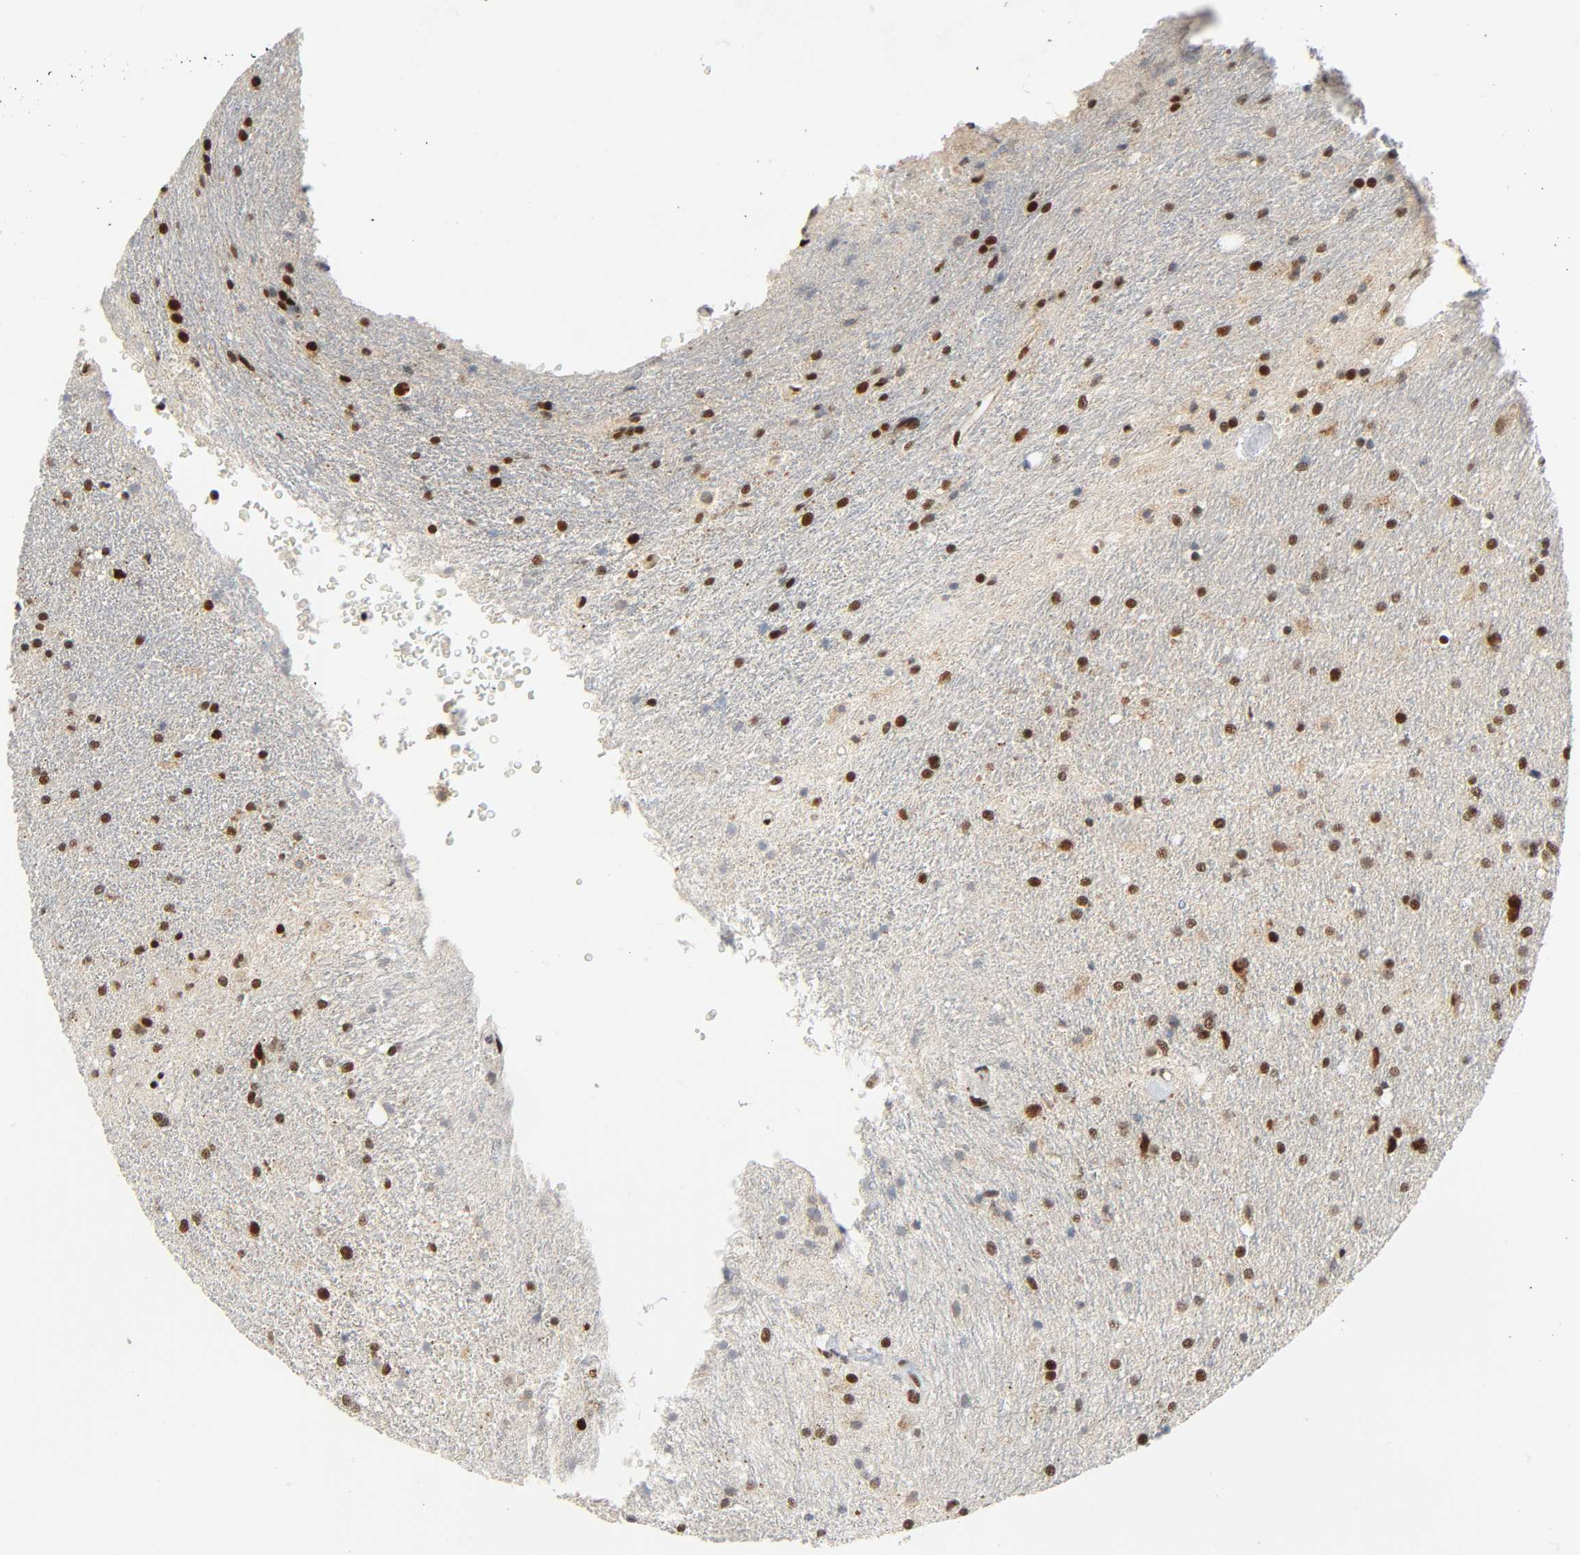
{"staining": {"intensity": "strong", "quantity": ">75%", "location": "nuclear"}, "tissue": "glioma", "cell_type": "Tumor cells", "image_type": "cancer", "snomed": [{"axis": "morphology", "description": "Normal tissue, NOS"}, {"axis": "morphology", "description": "Glioma, malignant, High grade"}, {"axis": "topography", "description": "Cerebral cortex"}], "caption": "Immunohistochemistry micrograph of neoplastic tissue: glioma stained using immunohistochemistry (IHC) exhibits high levels of strong protein expression localized specifically in the nuclear of tumor cells, appearing as a nuclear brown color.", "gene": "CDK9", "patient": {"sex": "male", "age": 56}}